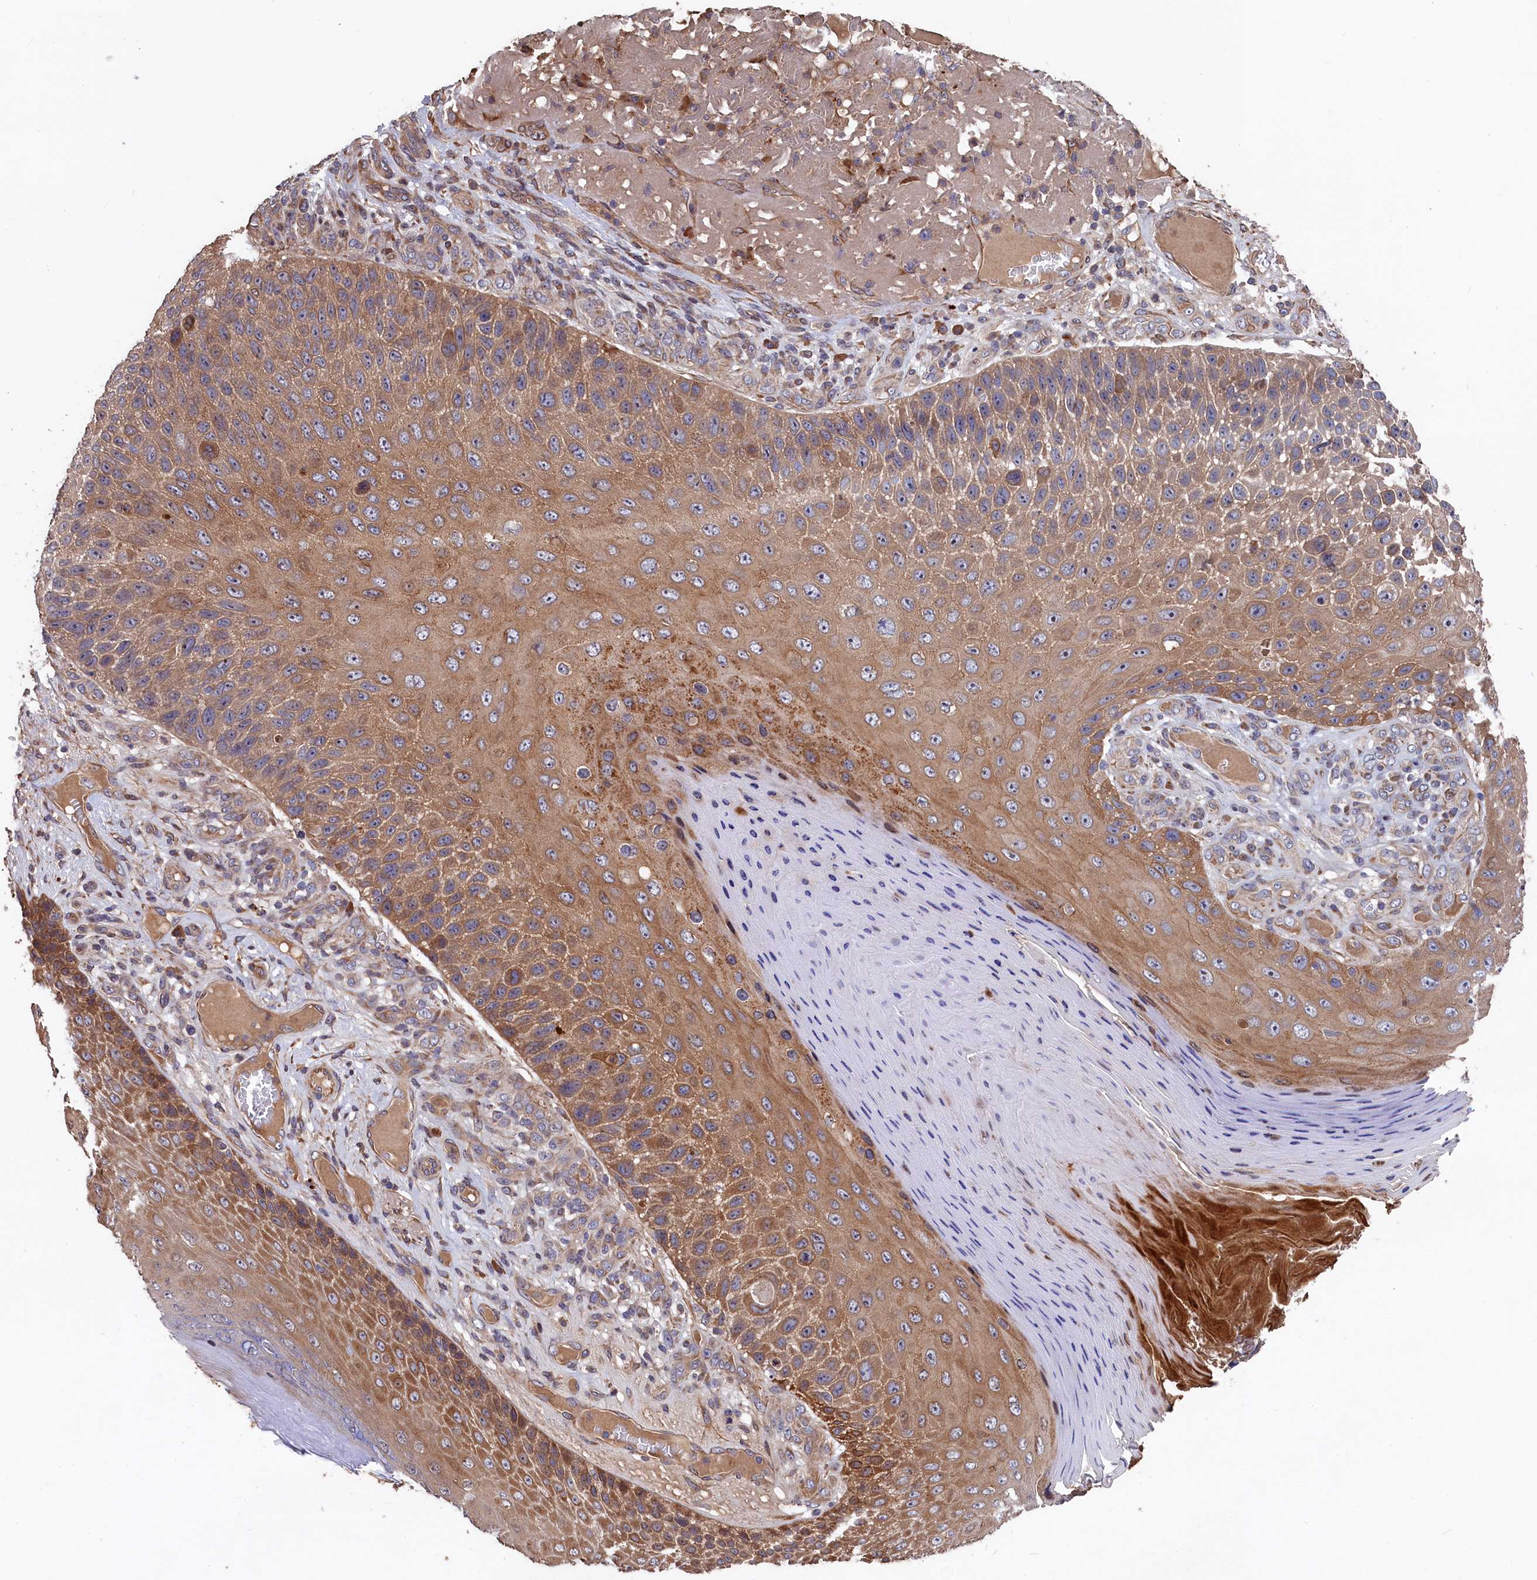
{"staining": {"intensity": "moderate", "quantity": ">75%", "location": "cytoplasmic/membranous"}, "tissue": "skin cancer", "cell_type": "Tumor cells", "image_type": "cancer", "snomed": [{"axis": "morphology", "description": "Squamous cell carcinoma, NOS"}, {"axis": "topography", "description": "Skin"}], "caption": "This micrograph displays immunohistochemistry staining of human skin cancer, with medium moderate cytoplasmic/membranous expression in about >75% of tumor cells.", "gene": "GREB1L", "patient": {"sex": "female", "age": 88}}